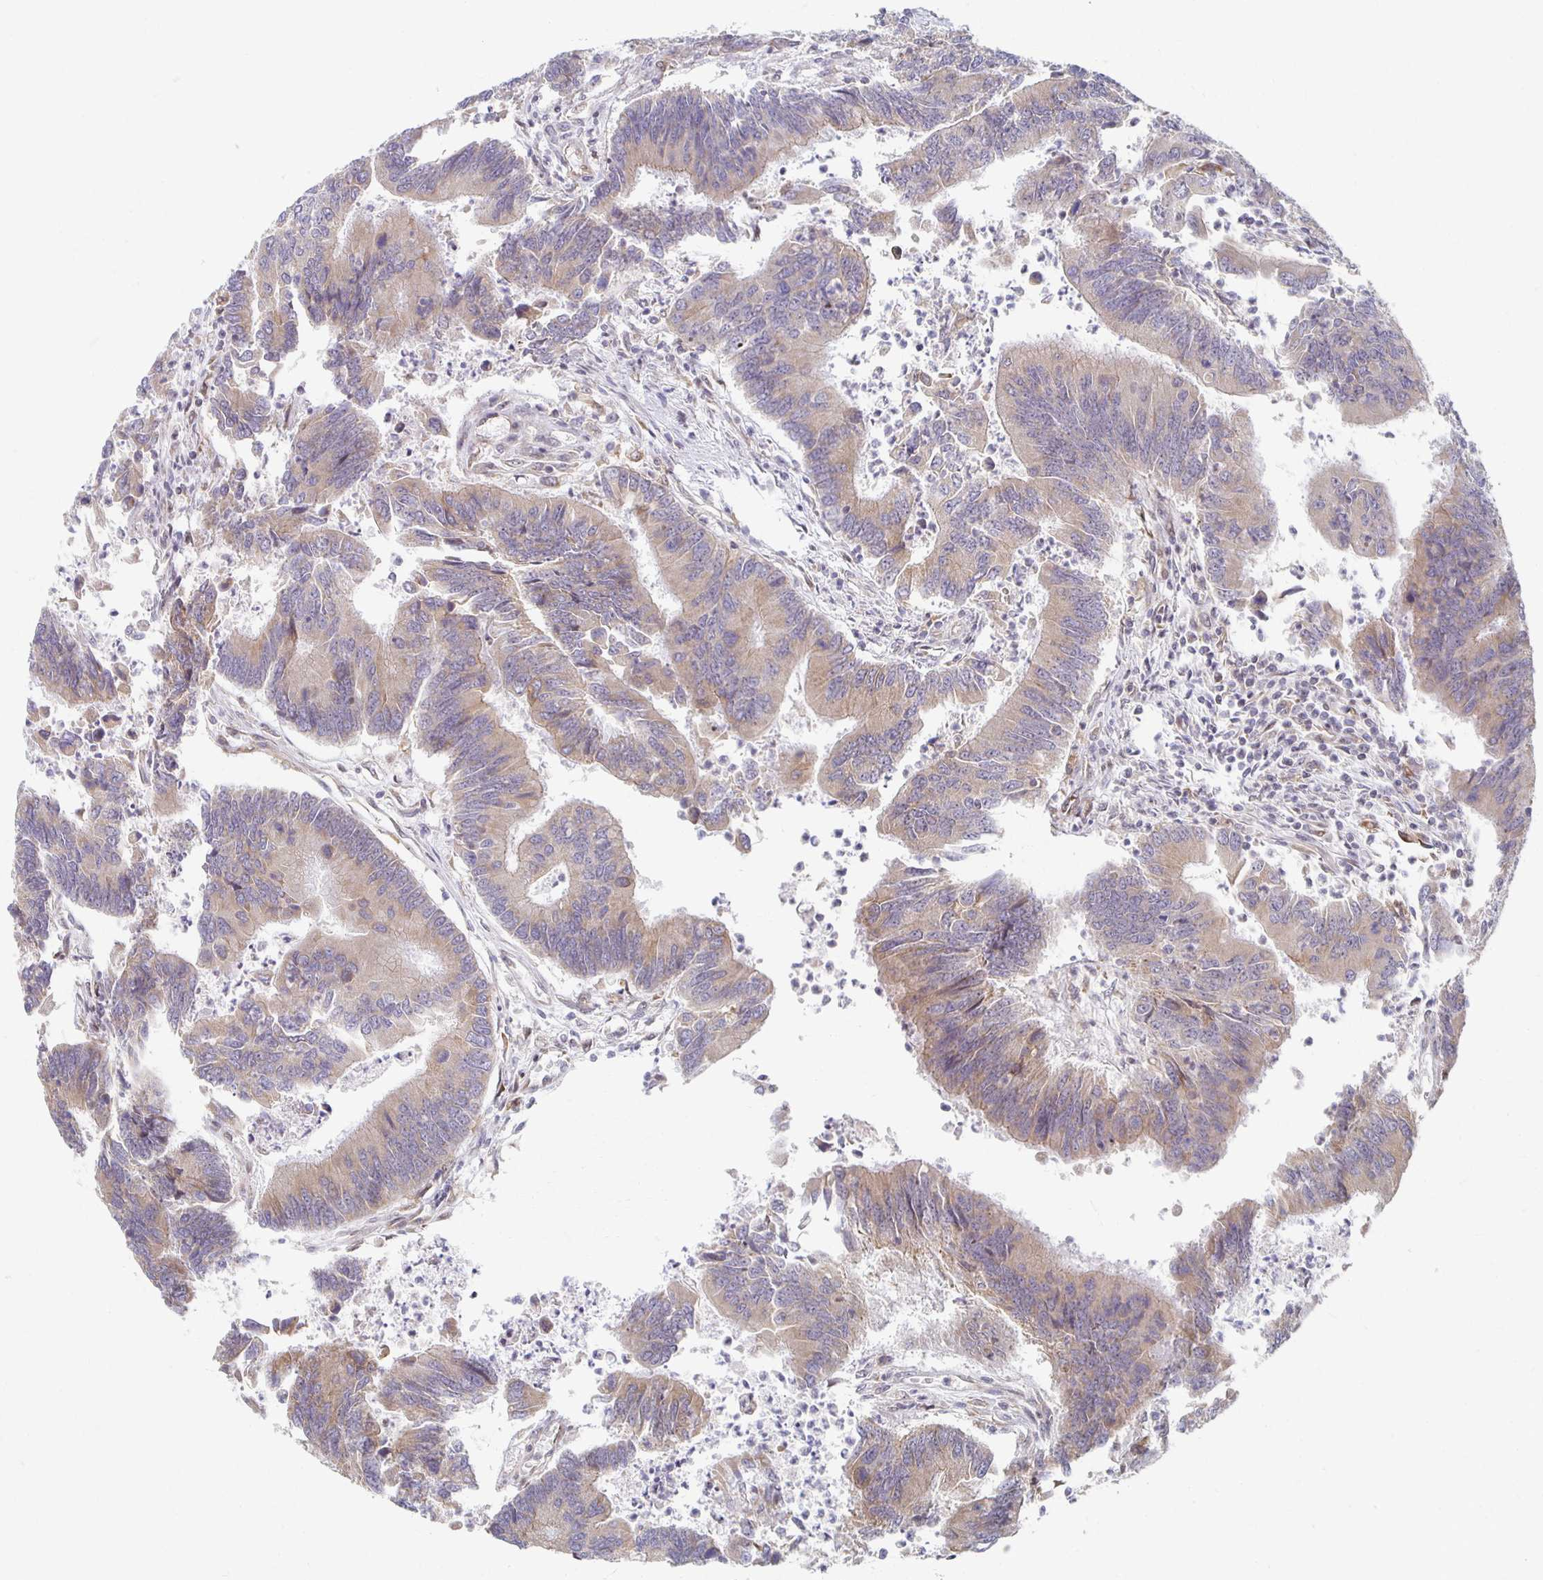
{"staining": {"intensity": "weak", "quantity": ">75%", "location": "cytoplasmic/membranous"}, "tissue": "colorectal cancer", "cell_type": "Tumor cells", "image_type": "cancer", "snomed": [{"axis": "morphology", "description": "Adenocarcinoma, NOS"}, {"axis": "topography", "description": "Colon"}], "caption": "The immunohistochemical stain highlights weak cytoplasmic/membranous staining in tumor cells of colorectal adenocarcinoma tissue. (IHC, brightfield microscopy, high magnification).", "gene": "HCFC1R1", "patient": {"sex": "female", "age": 67}}